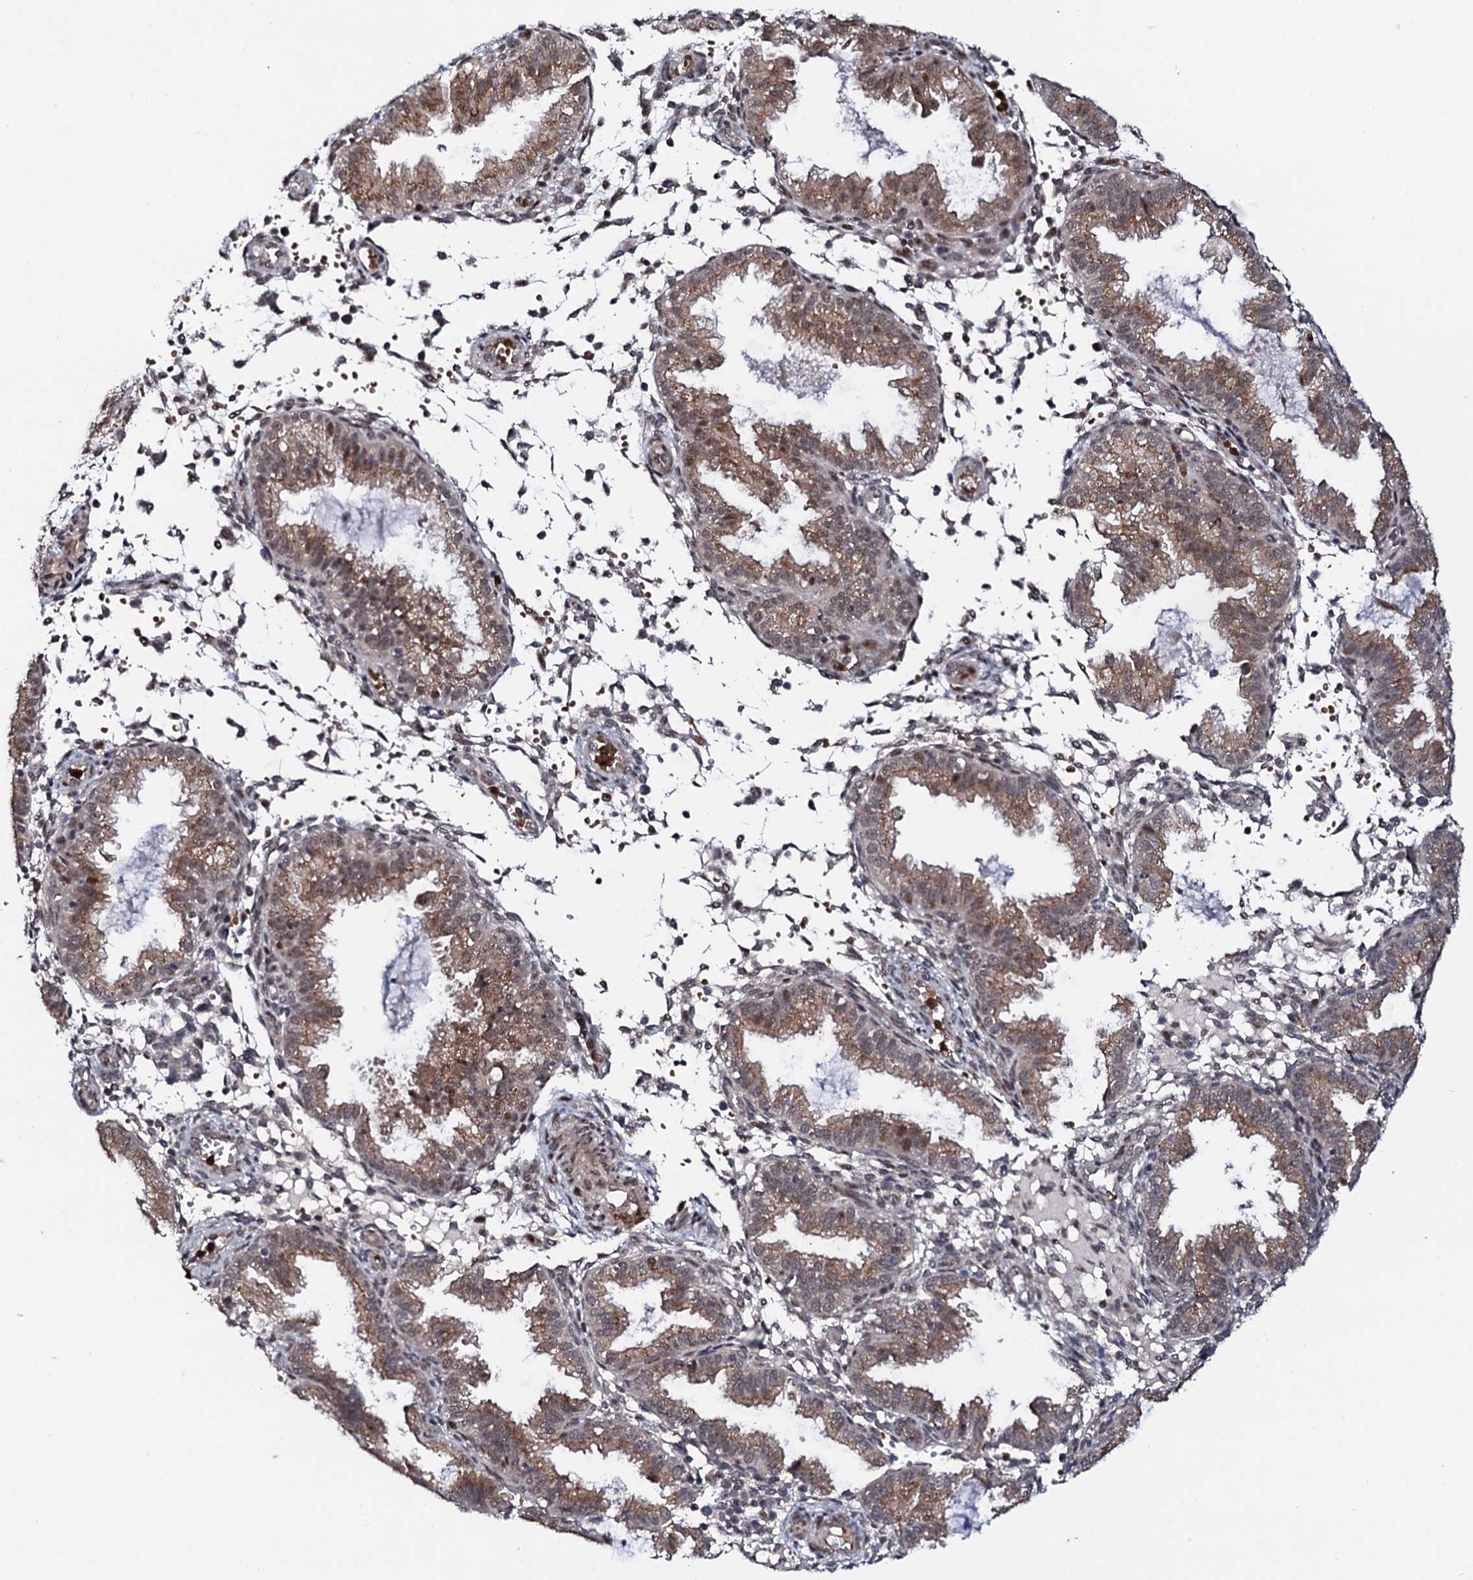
{"staining": {"intensity": "weak", "quantity": "<25%", "location": "cytoplasmic/membranous"}, "tissue": "endometrium", "cell_type": "Cells in endometrial stroma", "image_type": "normal", "snomed": [{"axis": "morphology", "description": "Normal tissue, NOS"}, {"axis": "topography", "description": "Endometrium"}], "caption": "IHC of normal human endometrium demonstrates no expression in cells in endometrial stroma. The staining is performed using DAB brown chromogen with nuclei counter-stained in using hematoxylin.", "gene": "COG6", "patient": {"sex": "female", "age": 33}}